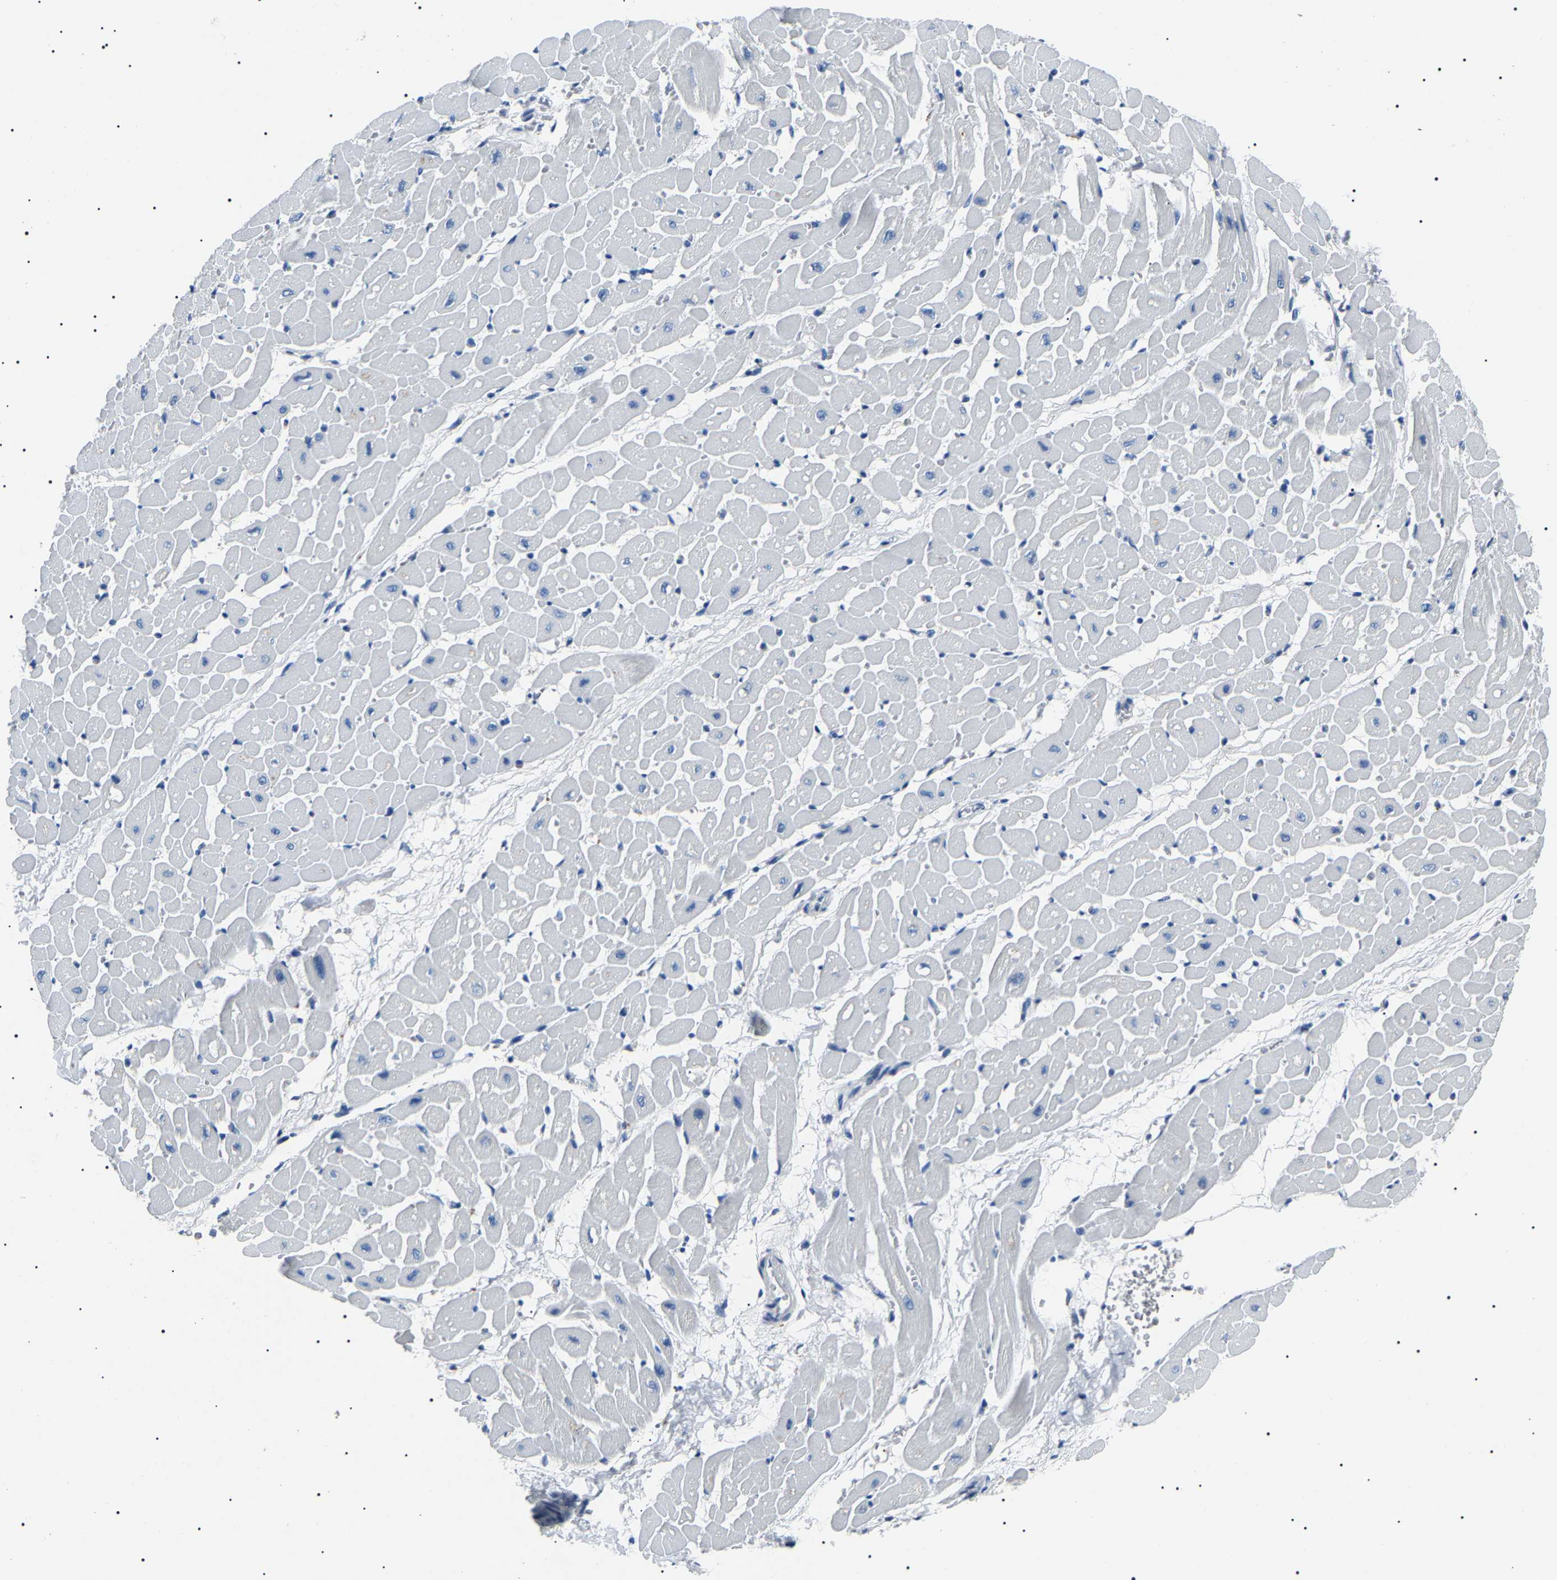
{"staining": {"intensity": "negative", "quantity": "none", "location": "none"}, "tissue": "heart muscle", "cell_type": "Cardiomyocytes", "image_type": "normal", "snomed": [{"axis": "morphology", "description": "Normal tissue, NOS"}, {"axis": "topography", "description": "Heart"}], "caption": "Heart muscle was stained to show a protein in brown. There is no significant positivity in cardiomyocytes. (DAB IHC, high magnification).", "gene": "KLK15", "patient": {"sex": "male", "age": 45}}